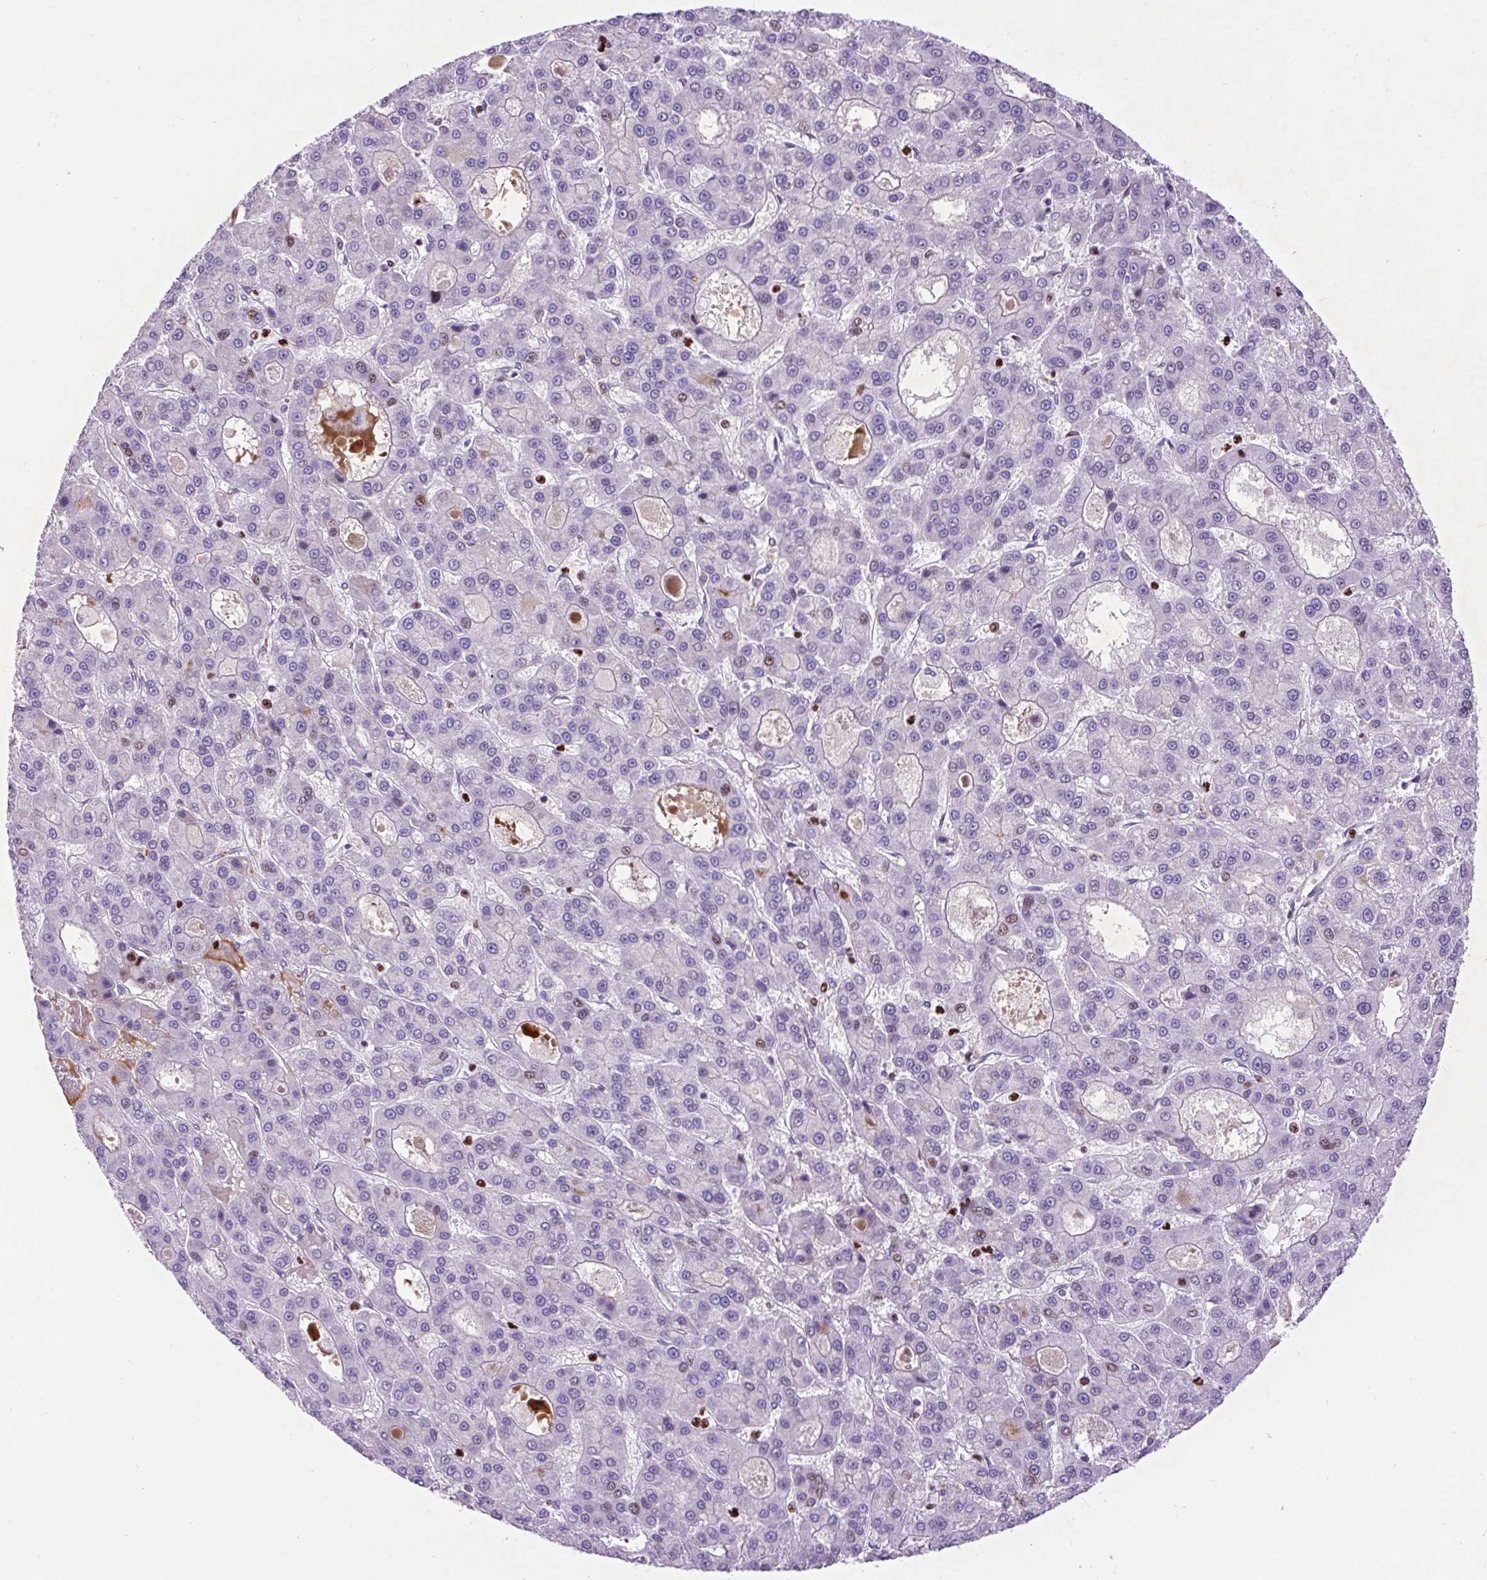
{"staining": {"intensity": "negative", "quantity": "none", "location": "none"}, "tissue": "liver cancer", "cell_type": "Tumor cells", "image_type": "cancer", "snomed": [{"axis": "morphology", "description": "Carcinoma, Hepatocellular, NOS"}, {"axis": "topography", "description": "Liver"}], "caption": "High power microscopy micrograph of an IHC image of liver hepatocellular carcinoma, revealing no significant expression in tumor cells. Nuclei are stained in blue.", "gene": "SPC24", "patient": {"sex": "male", "age": 70}}